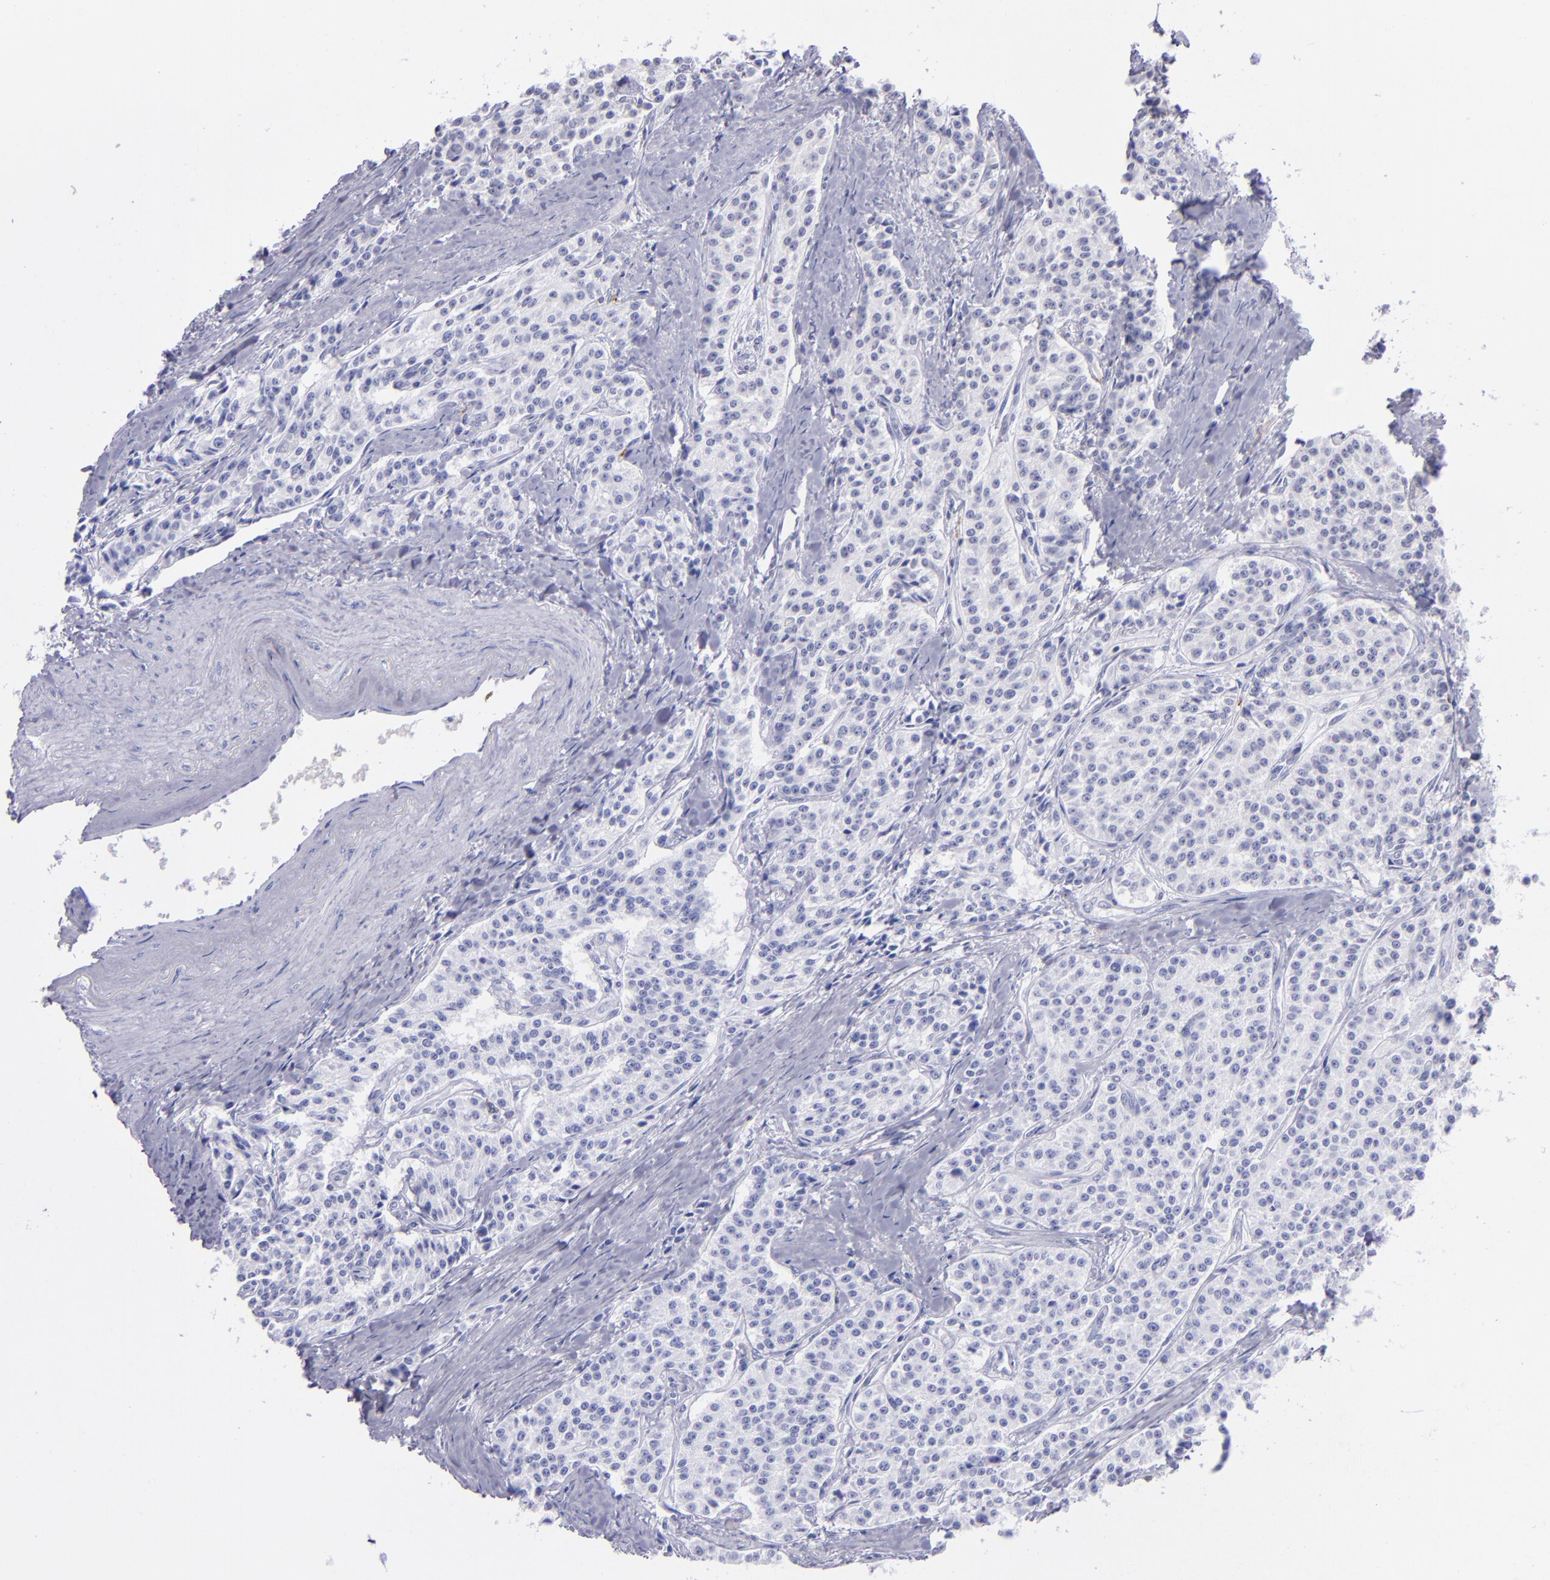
{"staining": {"intensity": "negative", "quantity": "none", "location": "none"}, "tissue": "carcinoid", "cell_type": "Tumor cells", "image_type": "cancer", "snomed": [{"axis": "morphology", "description": "Carcinoid, malignant, NOS"}, {"axis": "topography", "description": "Stomach"}], "caption": "Immunohistochemistry histopathology image of human carcinoid stained for a protein (brown), which displays no expression in tumor cells.", "gene": "CR1", "patient": {"sex": "female", "age": 76}}